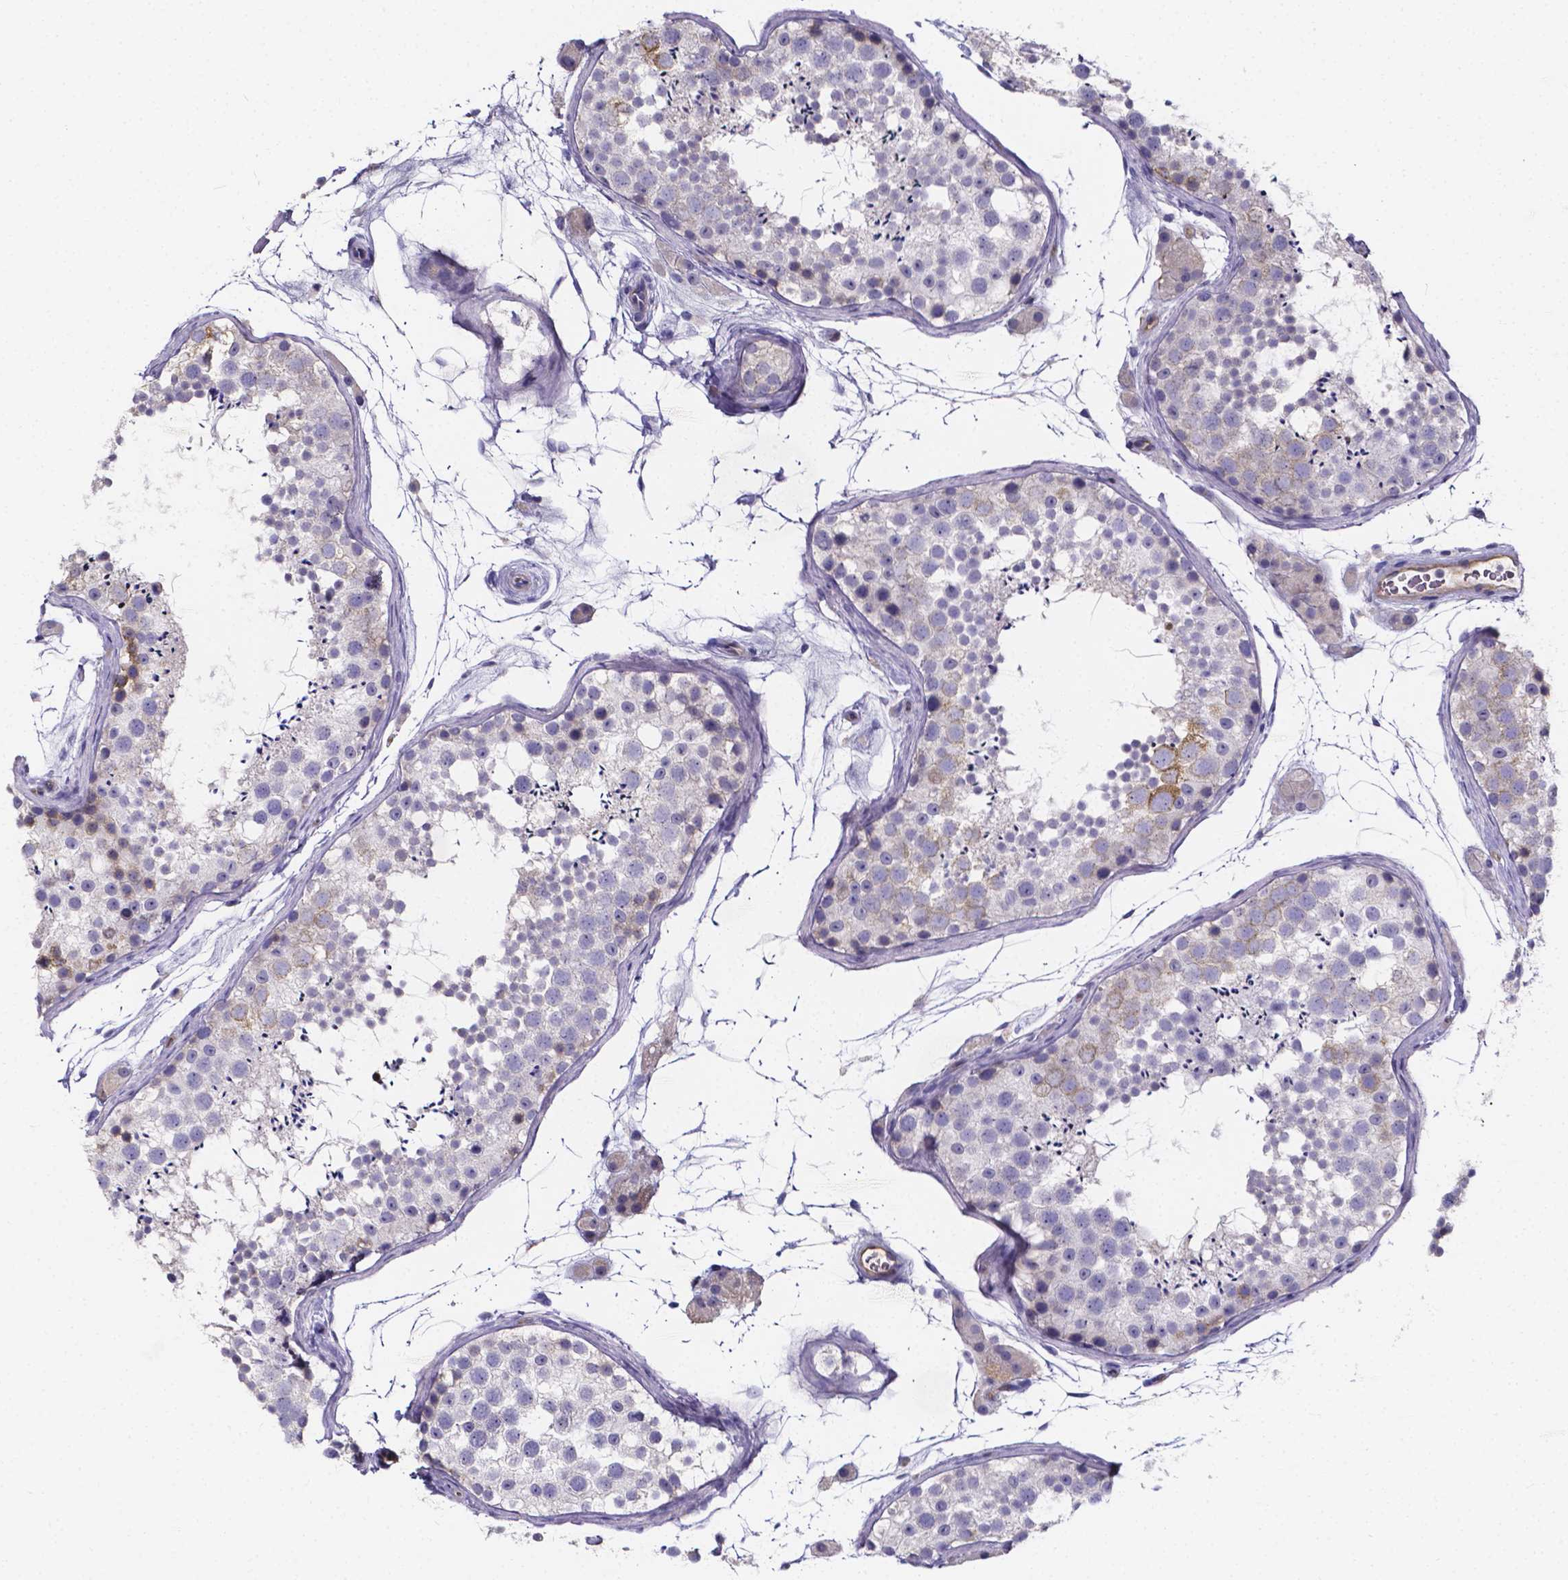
{"staining": {"intensity": "moderate", "quantity": "<25%", "location": "cytoplasmic/membranous"}, "tissue": "testis", "cell_type": "Cells in seminiferous ducts", "image_type": "normal", "snomed": [{"axis": "morphology", "description": "Normal tissue, NOS"}, {"axis": "topography", "description": "Testis"}], "caption": "Cells in seminiferous ducts display low levels of moderate cytoplasmic/membranous staining in approximately <25% of cells in unremarkable human testis.", "gene": "CACNG8", "patient": {"sex": "male", "age": 41}}